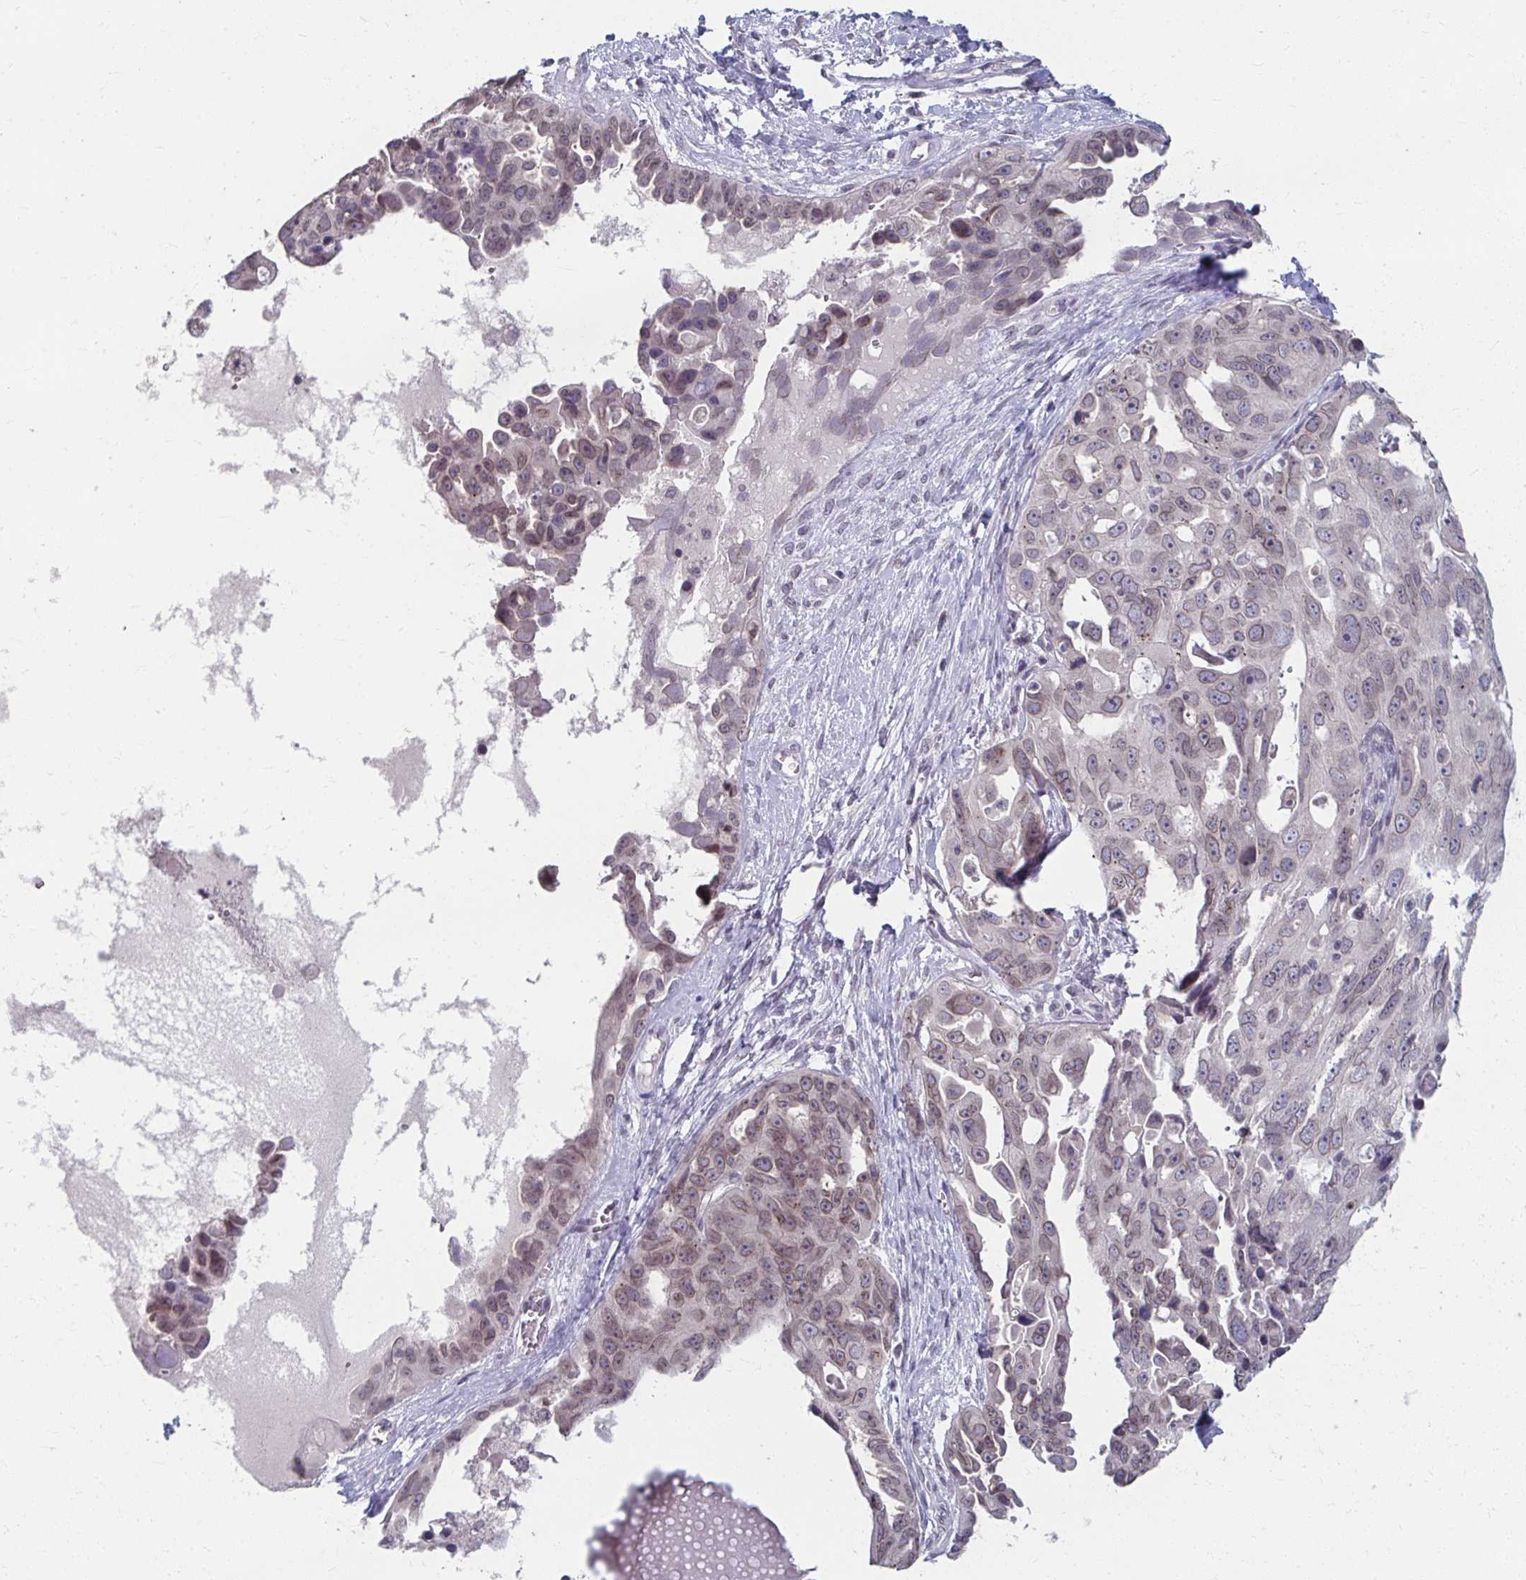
{"staining": {"intensity": "moderate", "quantity": "25%-75%", "location": "nuclear"}, "tissue": "ovarian cancer", "cell_type": "Tumor cells", "image_type": "cancer", "snomed": [{"axis": "morphology", "description": "Carcinoma, endometroid"}, {"axis": "topography", "description": "Ovary"}], "caption": "Immunohistochemistry (DAB) staining of ovarian cancer reveals moderate nuclear protein positivity in approximately 25%-75% of tumor cells.", "gene": "NUP133", "patient": {"sex": "female", "age": 70}}